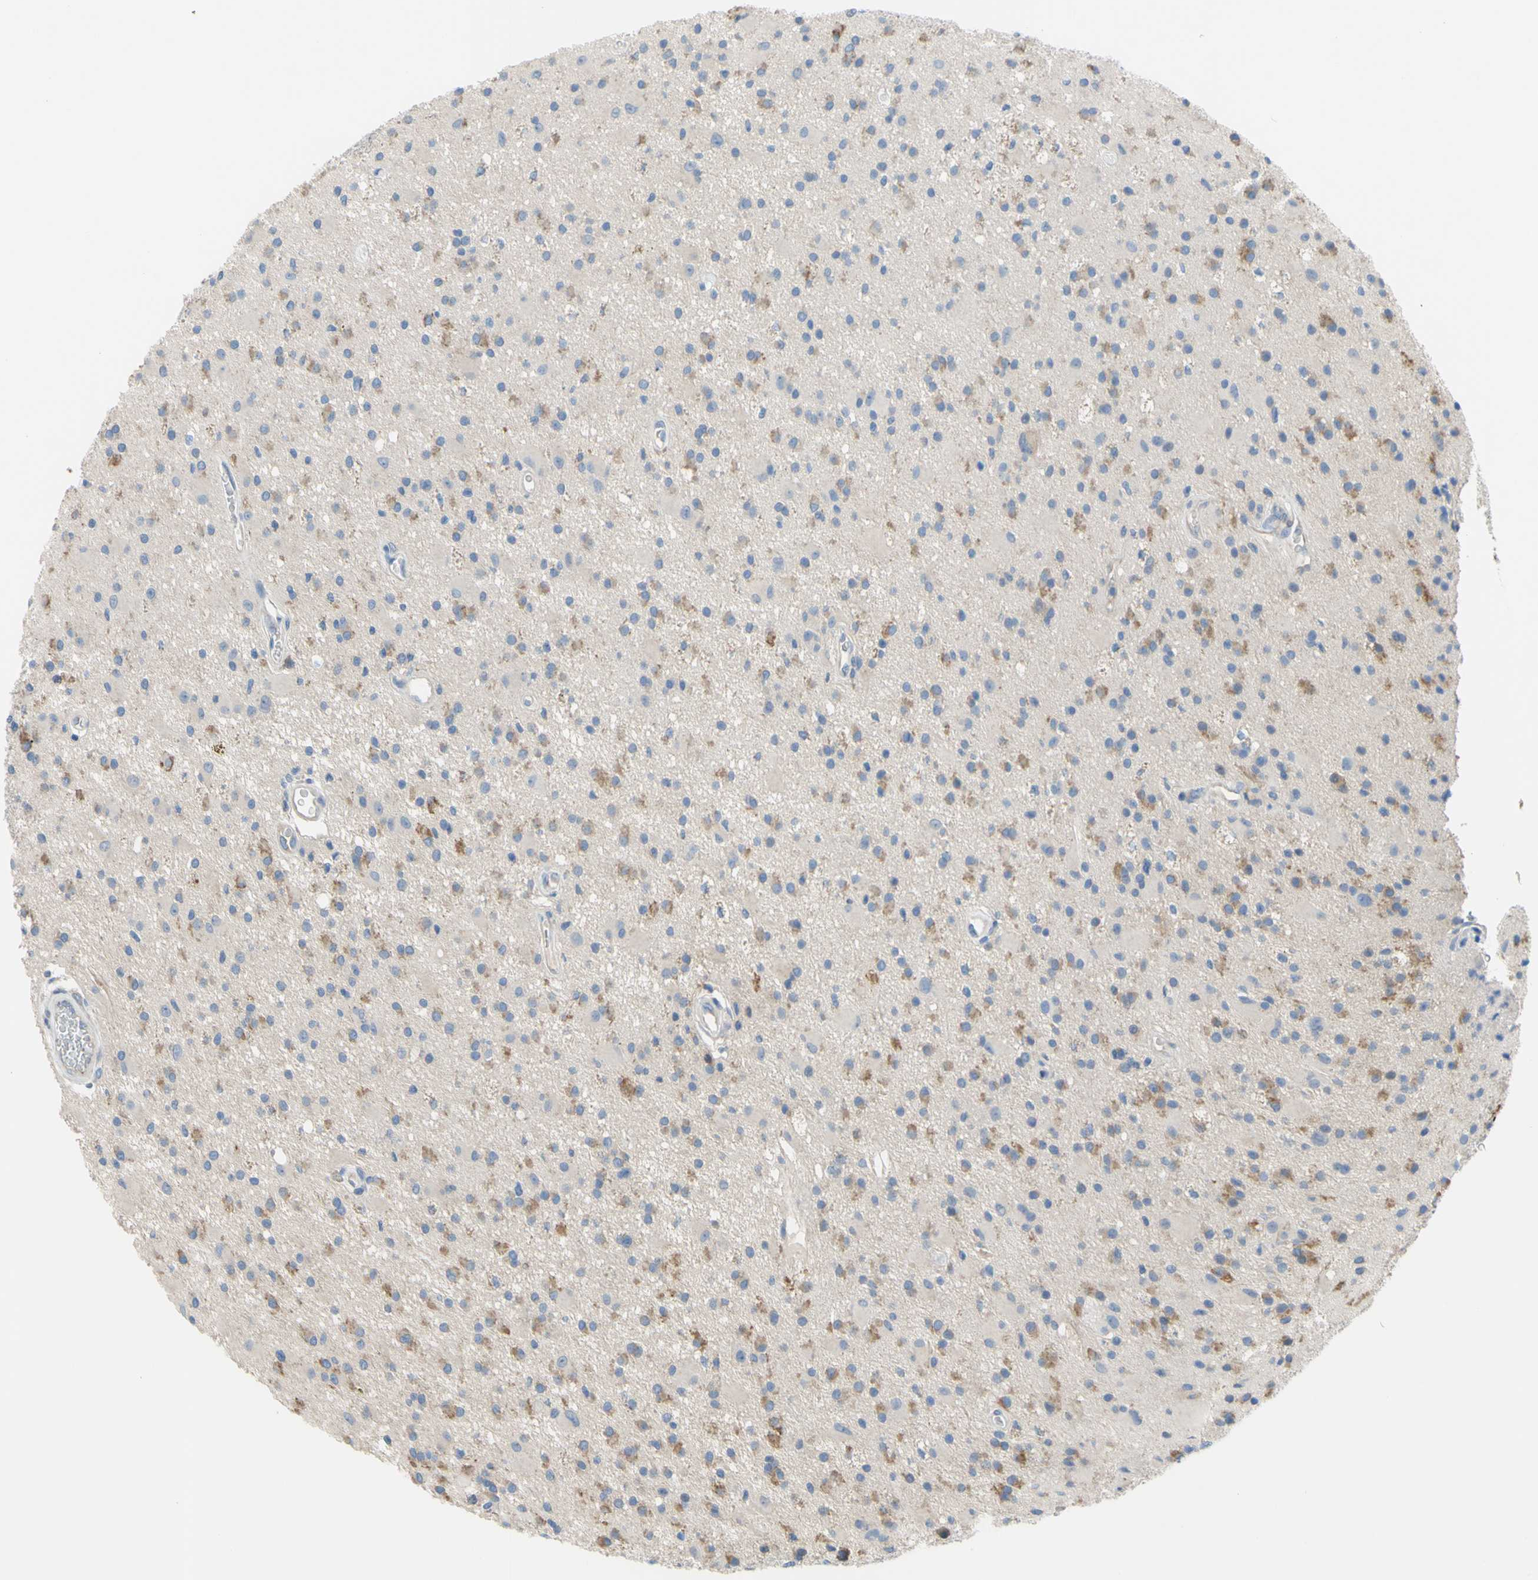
{"staining": {"intensity": "moderate", "quantity": "25%-75%", "location": "cytoplasmic/membranous"}, "tissue": "glioma", "cell_type": "Tumor cells", "image_type": "cancer", "snomed": [{"axis": "morphology", "description": "Glioma, malignant, Low grade"}, {"axis": "topography", "description": "Brain"}], "caption": "Human glioma stained with a protein marker exhibits moderate staining in tumor cells.", "gene": "TMEM59L", "patient": {"sex": "male", "age": 58}}